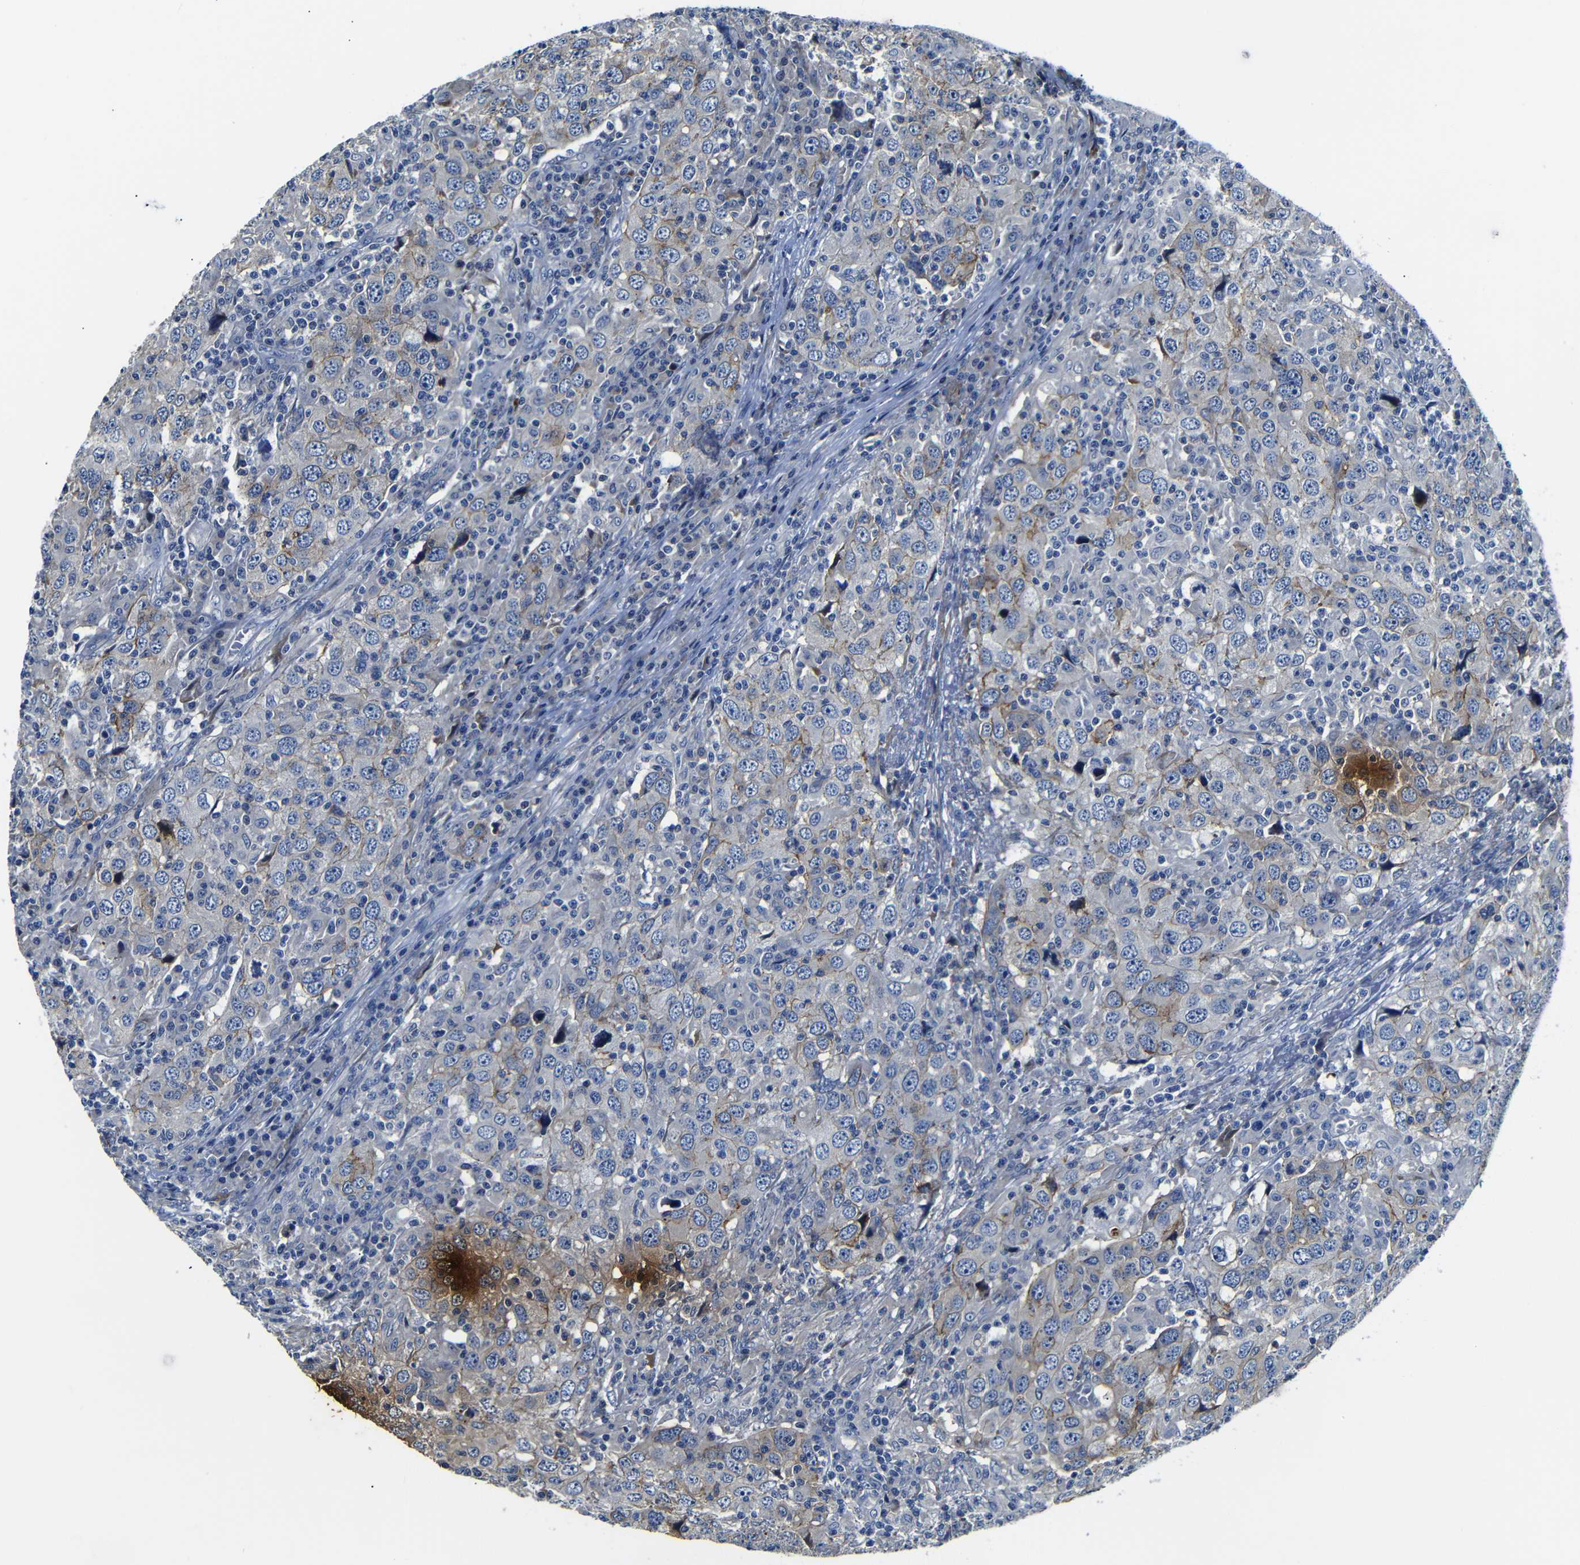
{"staining": {"intensity": "weak", "quantity": "25%-75%", "location": "cytoplasmic/membranous"}, "tissue": "head and neck cancer", "cell_type": "Tumor cells", "image_type": "cancer", "snomed": [{"axis": "morphology", "description": "Adenocarcinoma, NOS"}, {"axis": "topography", "description": "Salivary gland"}, {"axis": "topography", "description": "Head-Neck"}], "caption": "Protein expression analysis of head and neck cancer (adenocarcinoma) exhibits weak cytoplasmic/membranous staining in approximately 25%-75% of tumor cells.", "gene": "AFDN", "patient": {"sex": "female", "age": 65}}